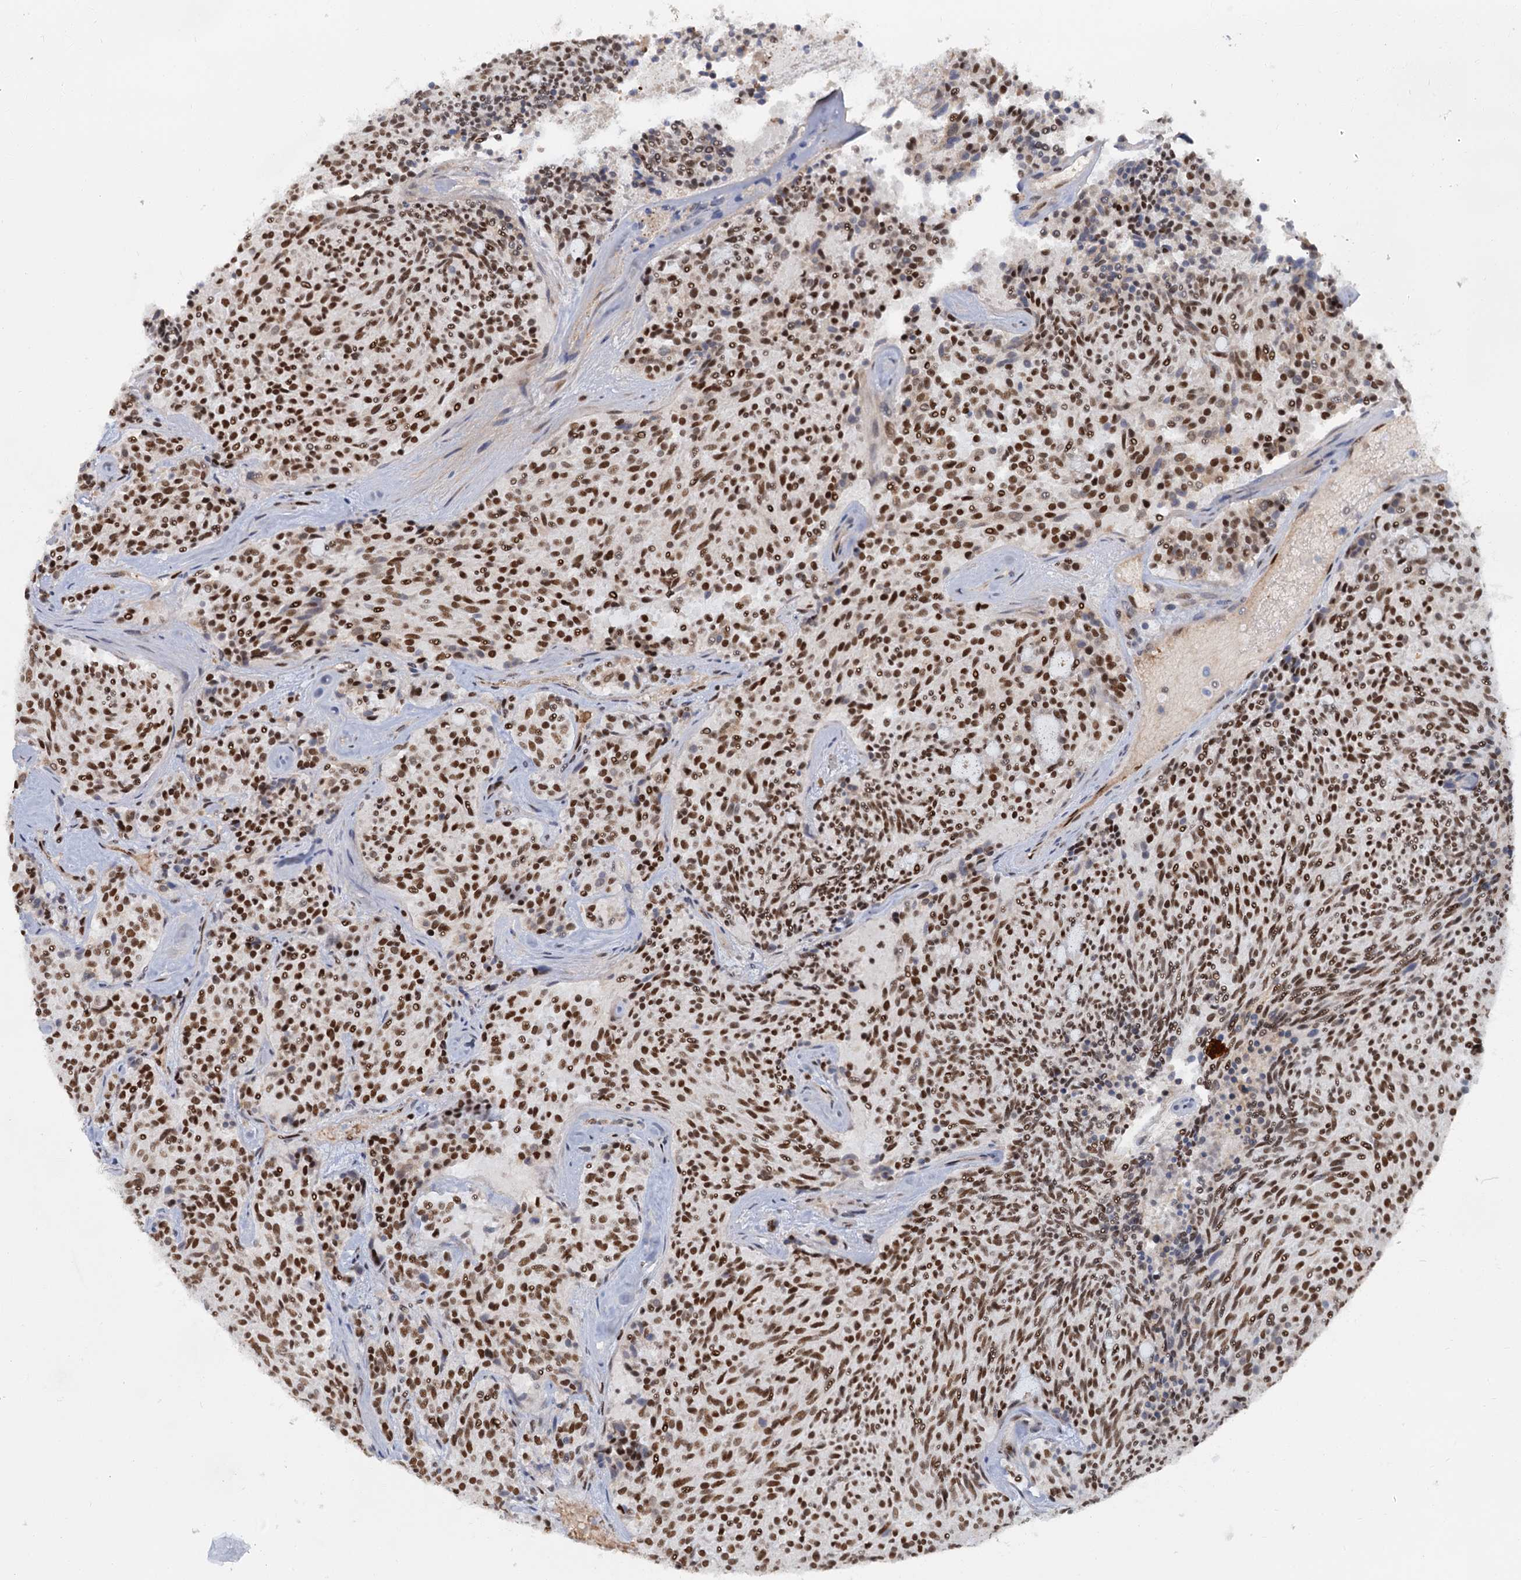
{"staining": {"intensity": "strong", "quantity": ">75%", "location": "nuclear"}, "tissue": "carcinoid", "cell_type": "Tumor cells", "image_type": "cancer", "snomed": [{"axis": "morphology", "description": "Carcinoid, malignant, NOS"}, {"axis": "topography", "description": "Pancreas"}], "caption": "Carcinoid tissue reveals strong nuclear staining in about >75% of tumor cells", "gene": "RPRD1A", "patient": {"sex": "female", "age": 54}}